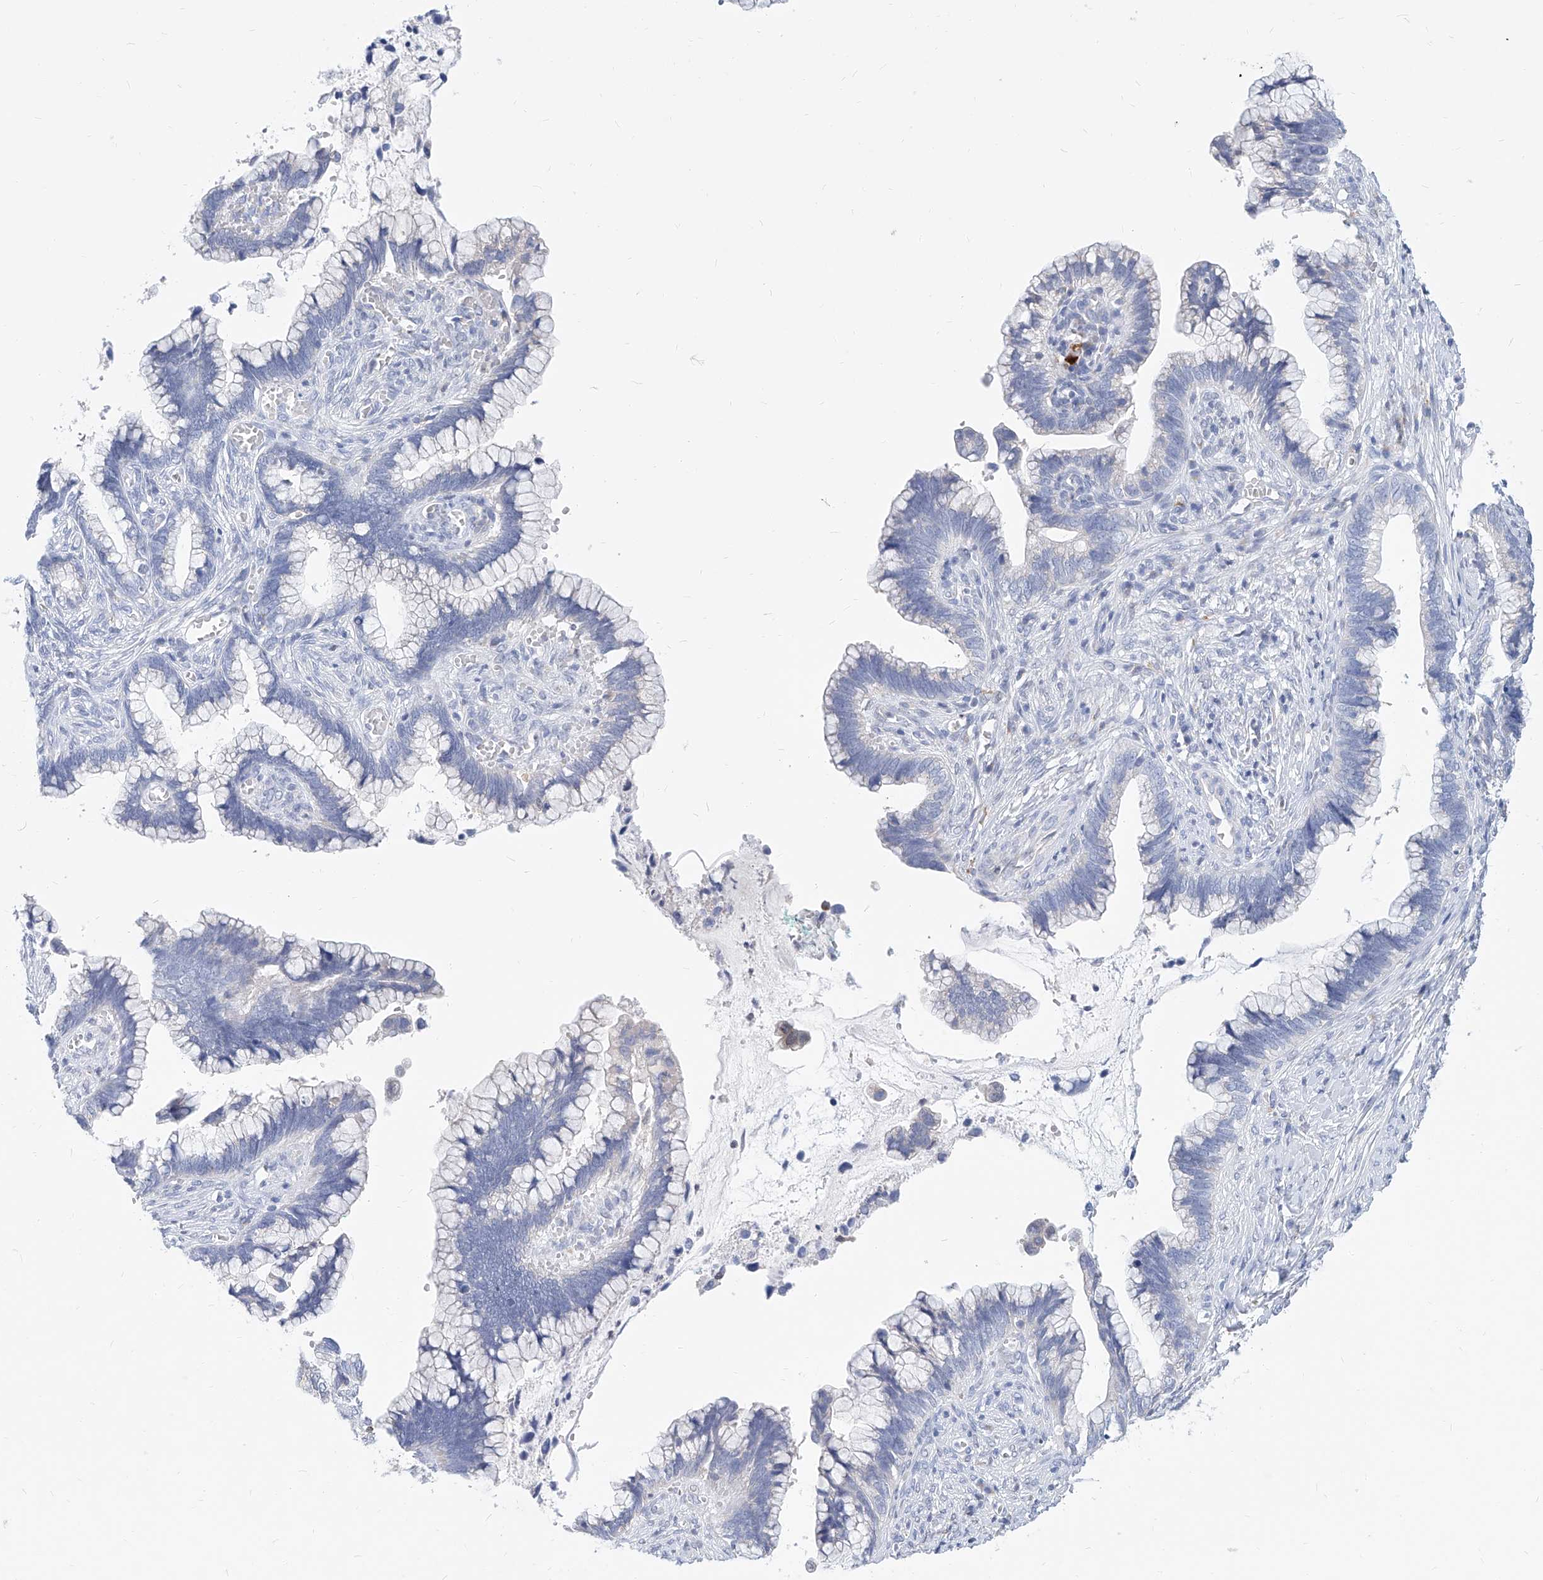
{"staining": {"intensity": "negative", "quantity": "none", "location": "none"}, "tissue": "cervical cancer", "cell_type": "Tumor cells", "image_type": "cancer", "snomed": [{"axis": "morphology", "description": "Adenocarcinoma, NOS"}, {"axis": "topography", "description": "Cervix"}], "caption": "There is no significant expression in tumor cells of adenocarcinoma (cervical). The staining is performed using DAB (3,3'-diaminobenzidine) brown chromogen with nuclei counter-stained in using hematoxylin.", "gene": "MX2", "patient": {"sex": "female", "age": 44}}